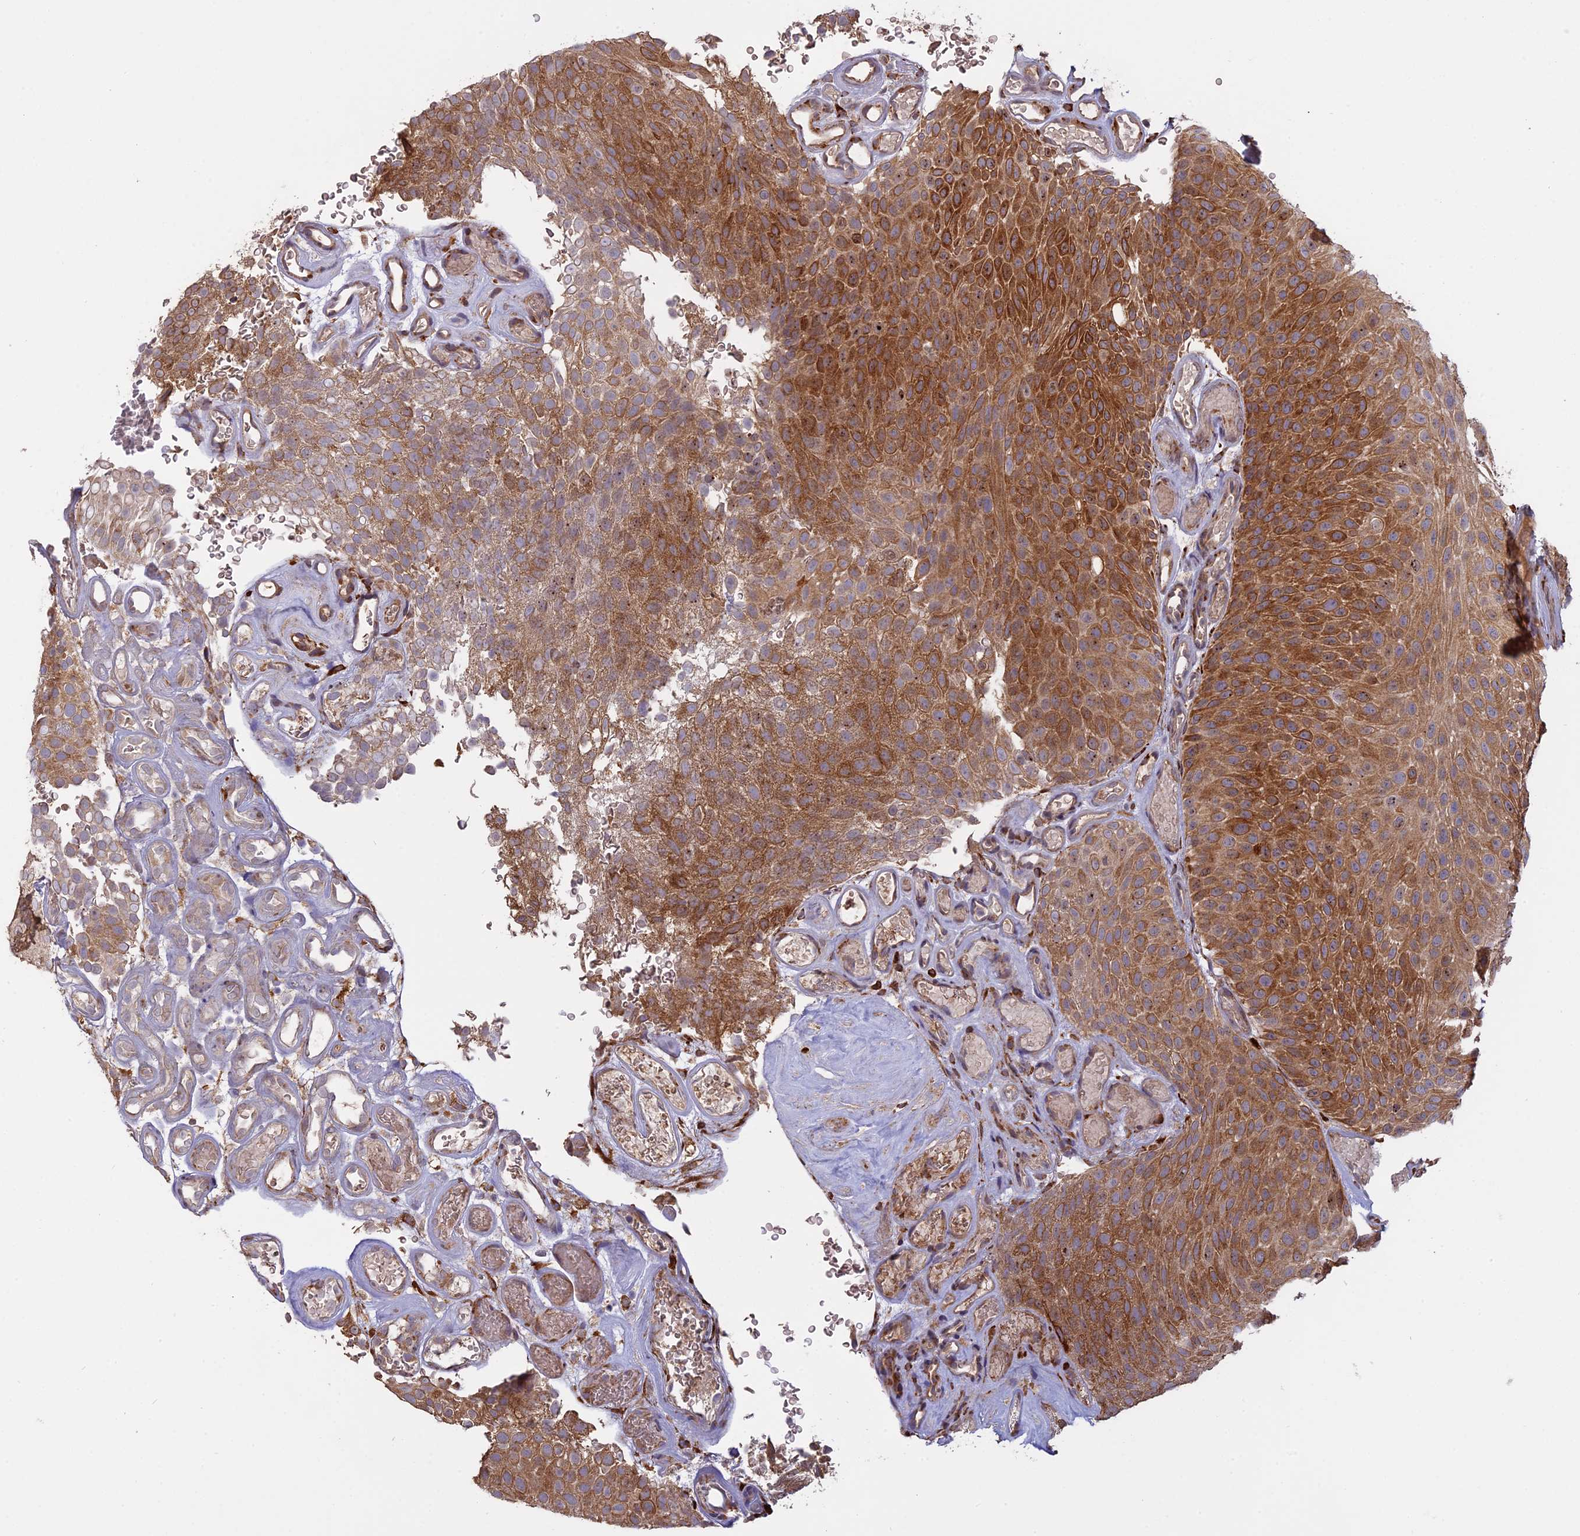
{"staining": {"intensity": "moderate", "quantity": ">75%", "location": "cytoplasmic/membranous"}, "tissue": "urothelial cancer", "cell_type": "Tumor cells", "image_type": "cancer", "snomed": [{"axis": "morphology", "description": "Urothelial carcinoma, Low grade"}, {"axis": "topography", "description": "Urinary bladder"}], "caption": "A histopathology image showing moderate cytoplasmic/membranous expression in about >75% of tumor cells in urothelial cancer, as visualized by brown immunohistochemical staining.", "gene": "PPIC", "patient": {"sex": "male", "age": 78}}